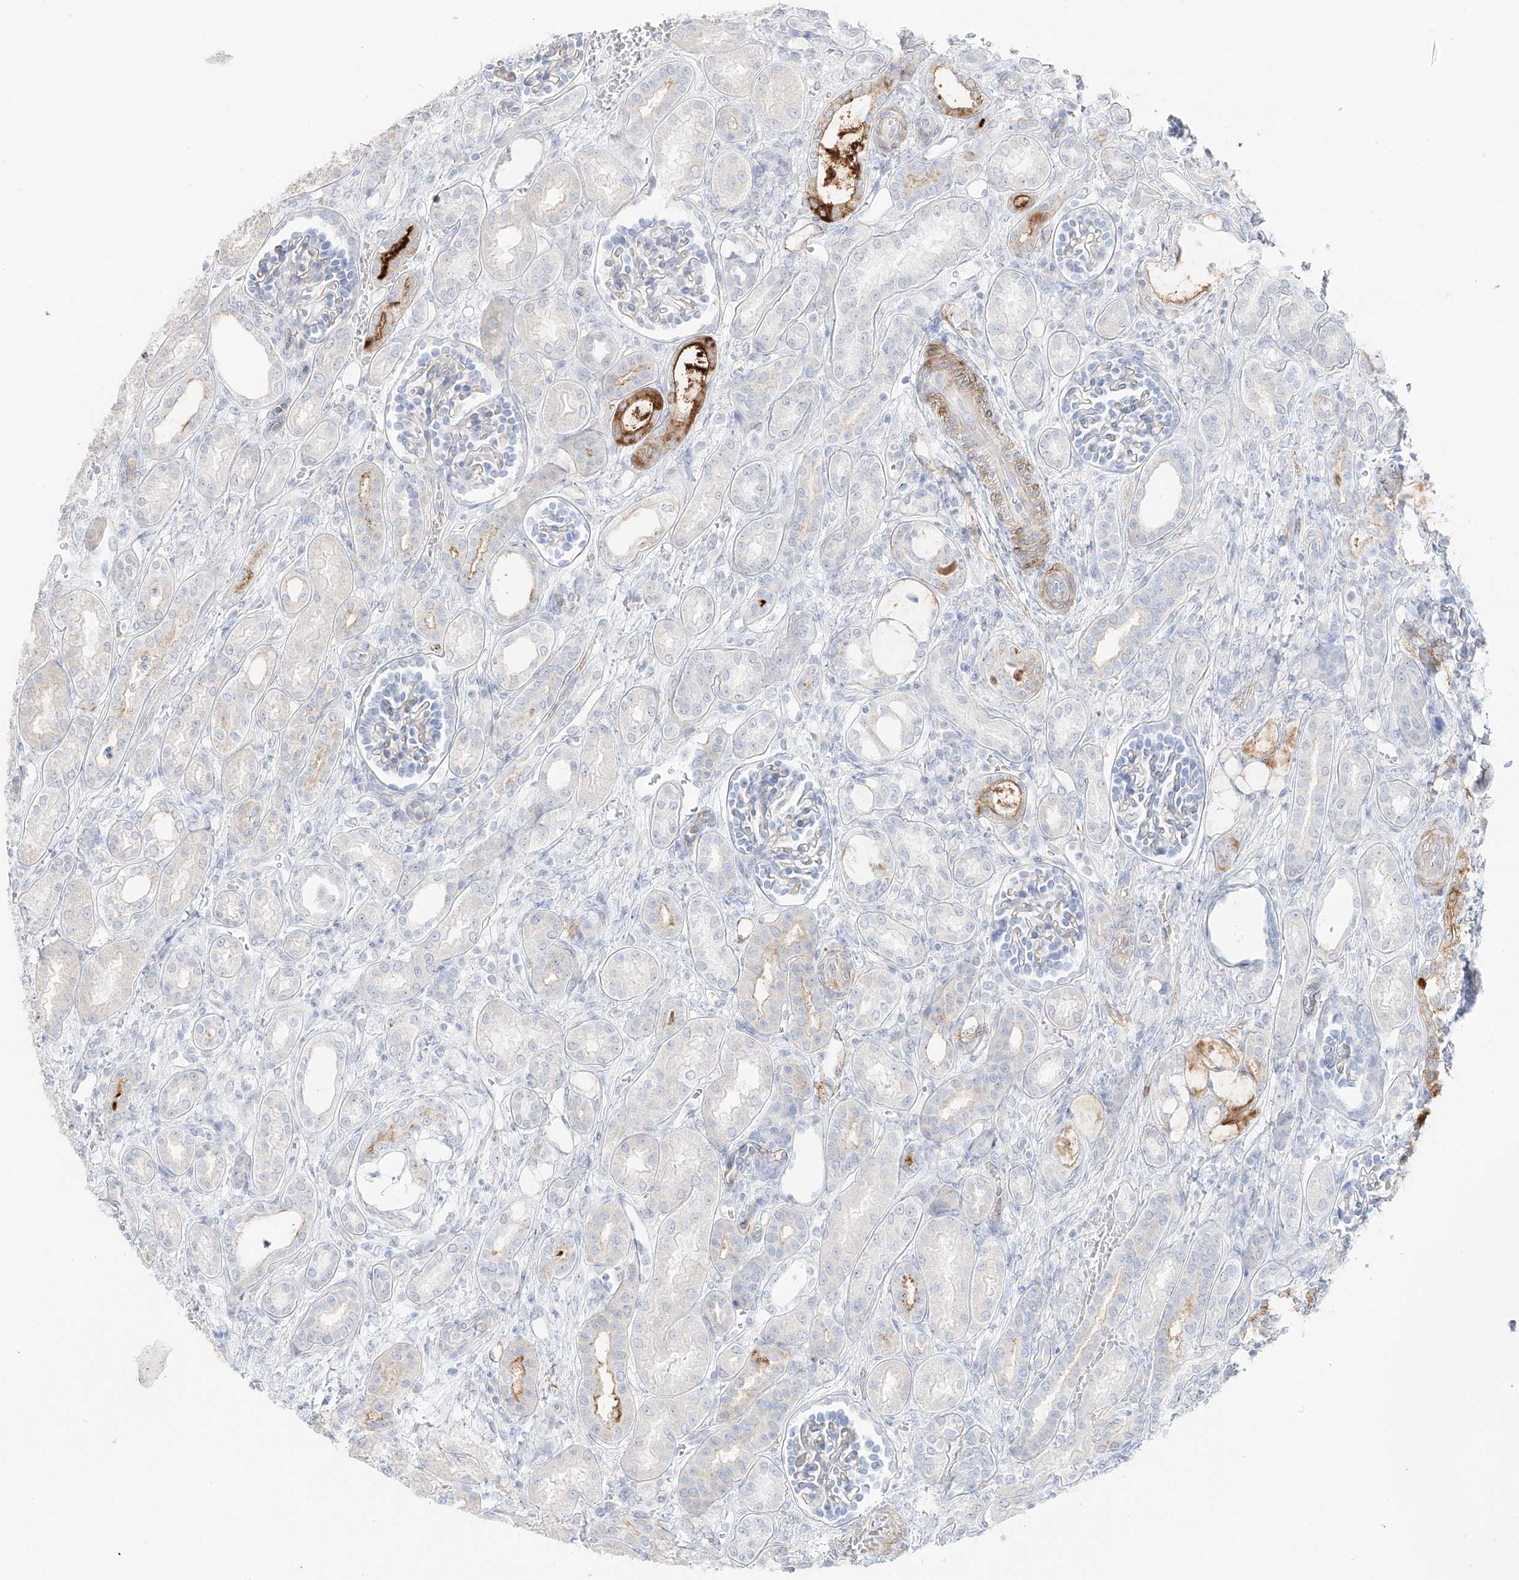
{"staining": {"intensity": "negative", "quantity": "none", "location": "none"}, "tissue": "kidney", "cell_type": "Cells in glomeruli", "image_type": "normal", "snomed": [{"axis": "morphology", "description": "Normal tissue, NOS"}, {"axis": "morphology", "description": "Neoplasm, malignant, NOS"}, {"axis": "topography", "description": "Kidney"}], "caption": "The photomicrograph demonstrates no staining of cells in glomeruli in normal kidney.", "gene": "C11orf87", "patient": {"sex": "female", "age": 1}}